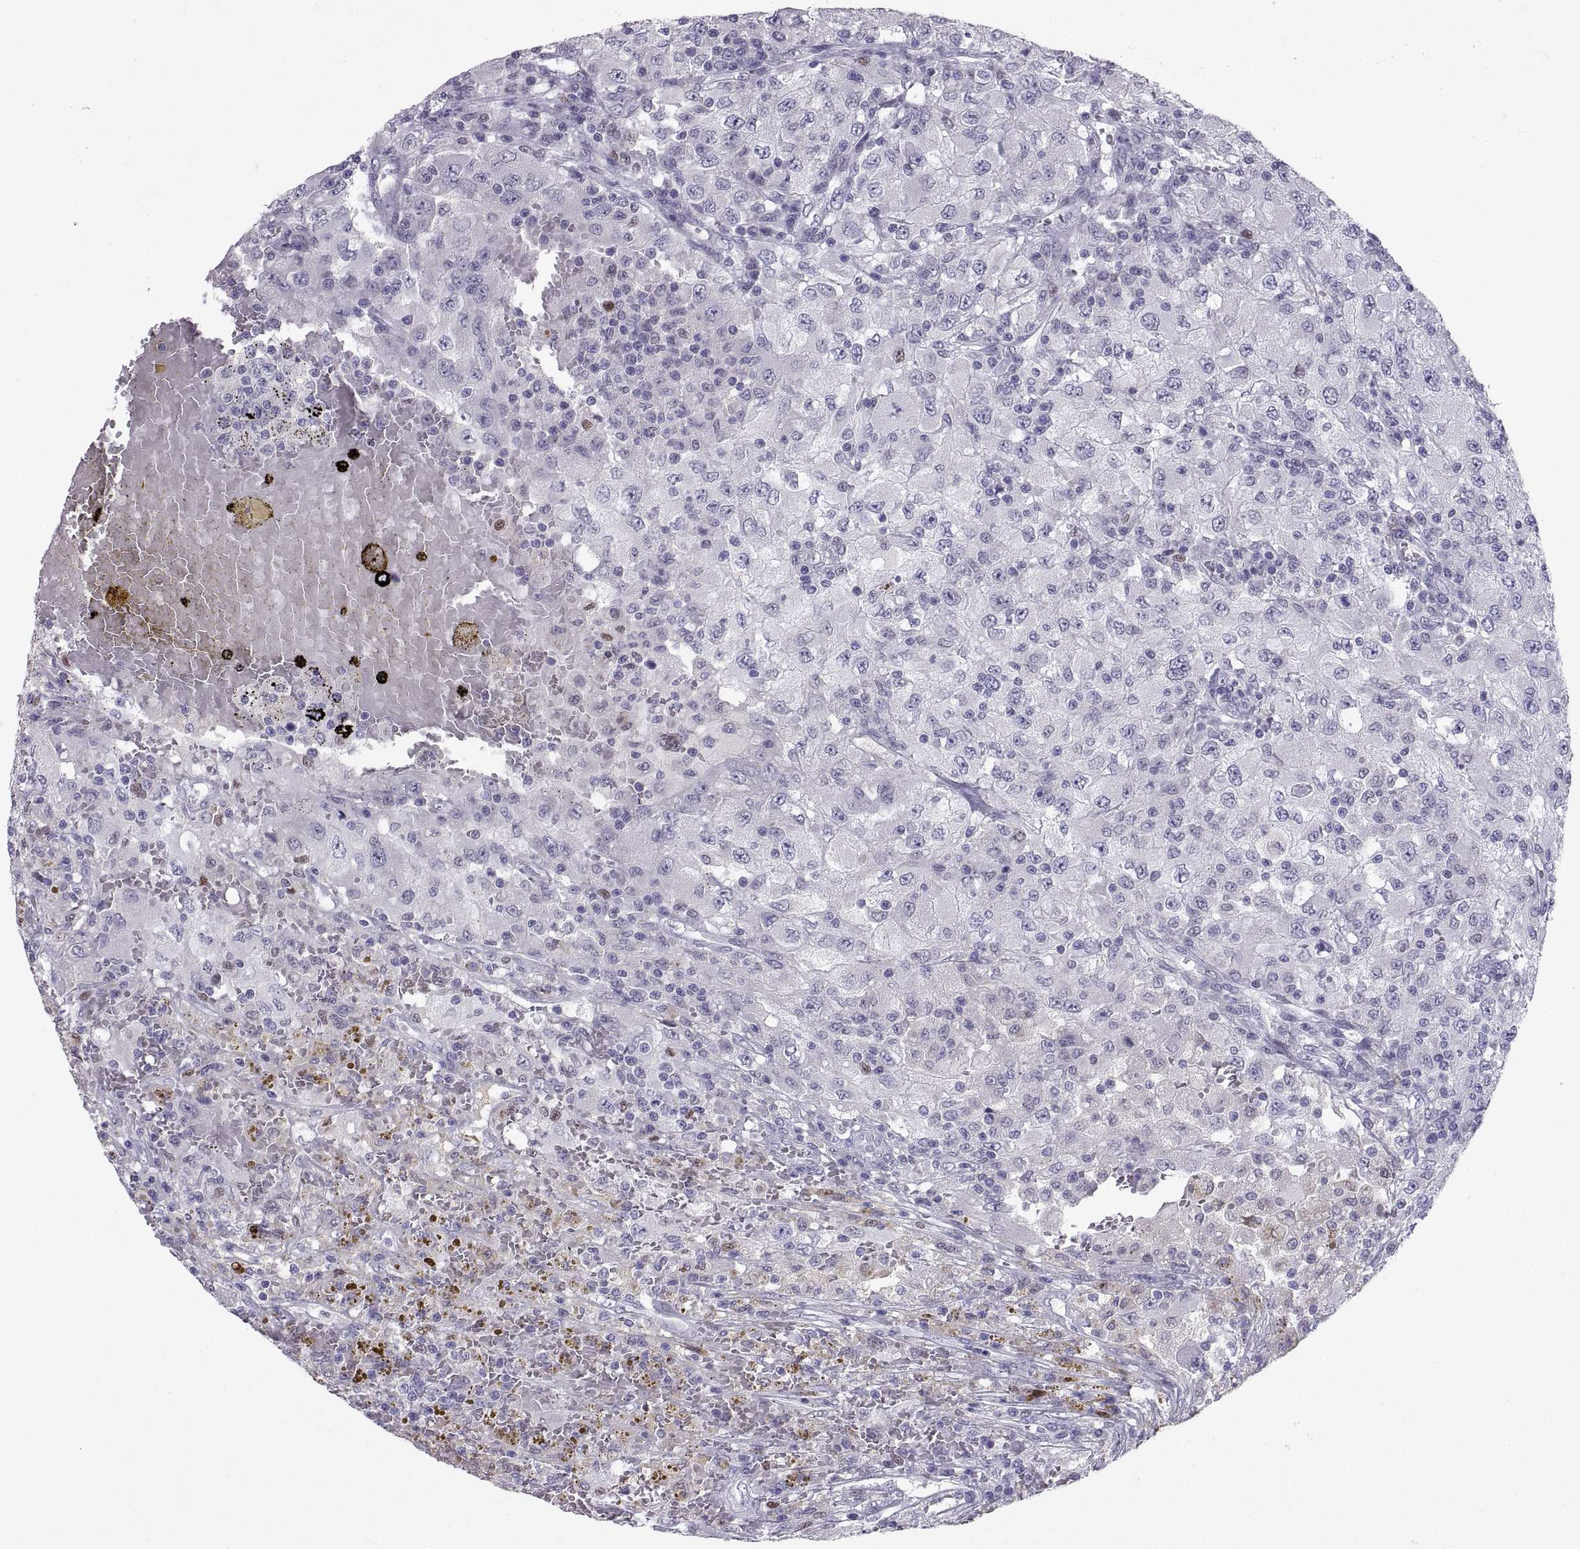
{"staining": {"intensity": "negative", "quantity": "none", "location": "none"}, "tissue": "renal cancer", "cell_type": "Tumor cells", "image_type": "cancer", "snomed": [{"axis": "morphology", "description": "Adenocarcinoma, NOS"}, {"axis": "topography", "description": "Kidney"}], "caption": "This is an immunohistochemistry (IHC) histopathology image of renal cancer (adenocarcinoma). There is no positivity in tumor cells.", "gene": "SOX21", "patient": {"sex": "female", "age": 67}}